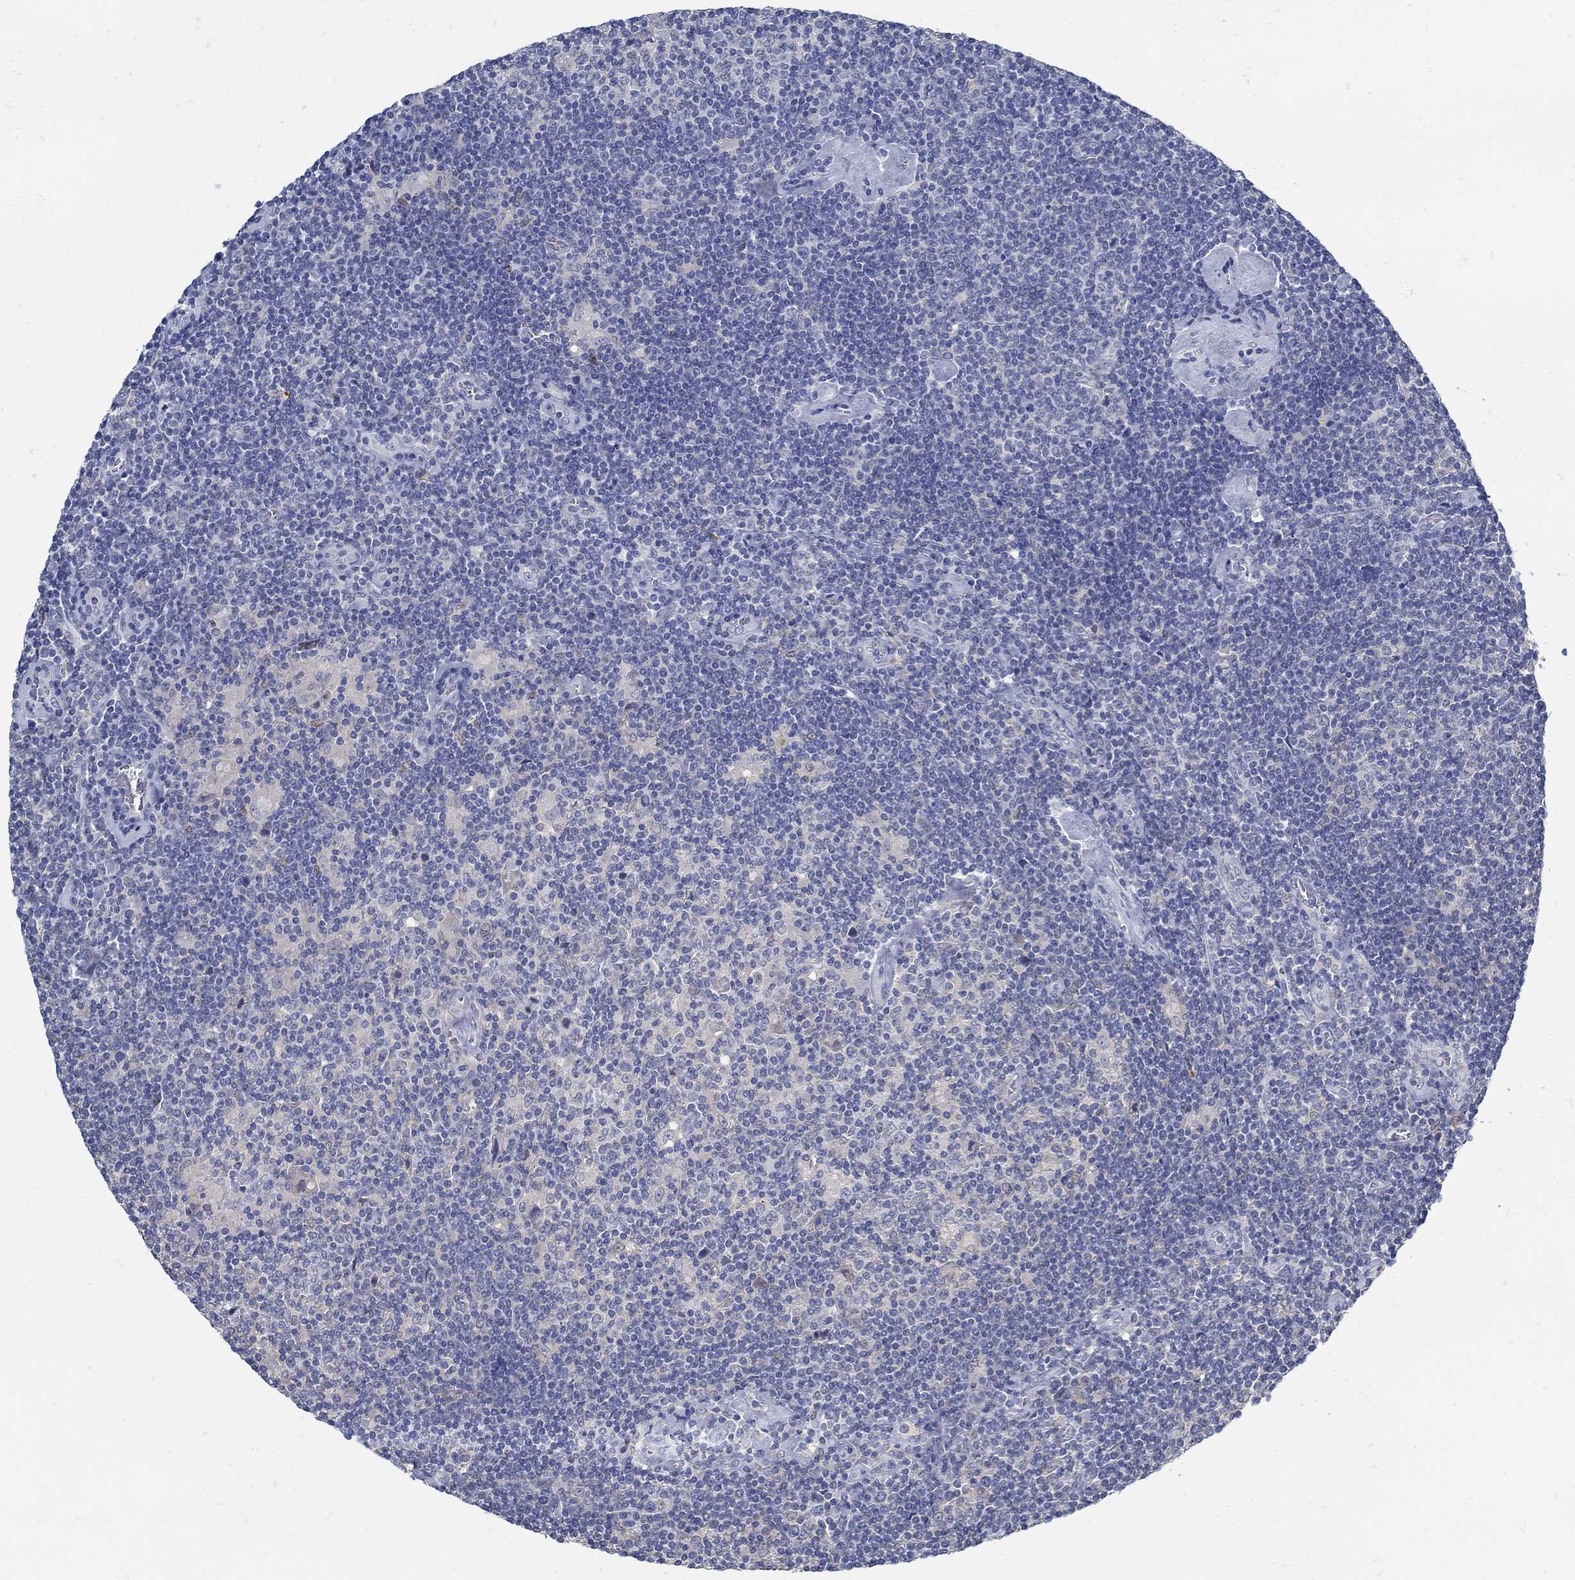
{"staining": {"intensity": "negative", "quantity": "none", "location": "none"}, "tissue": "lymphoma", "cell_type": "Tumor cells", "image_type": "cancer", "snomed": [{"axis": "morphology", "description": "Hodgkin's disease, NOS"}, {"axis": "topography", "description": "Lymph node"}], "caption": "High magnification brightfield microscopy of lymphoma stained with DAB (3,3'-diaminobenzidine) (brown) and counterstained with hematoxylin (blue): tumor cells show no significant expression.", "gene": "ZFAND4", "patient": {"sex": "male", "age": 40}}